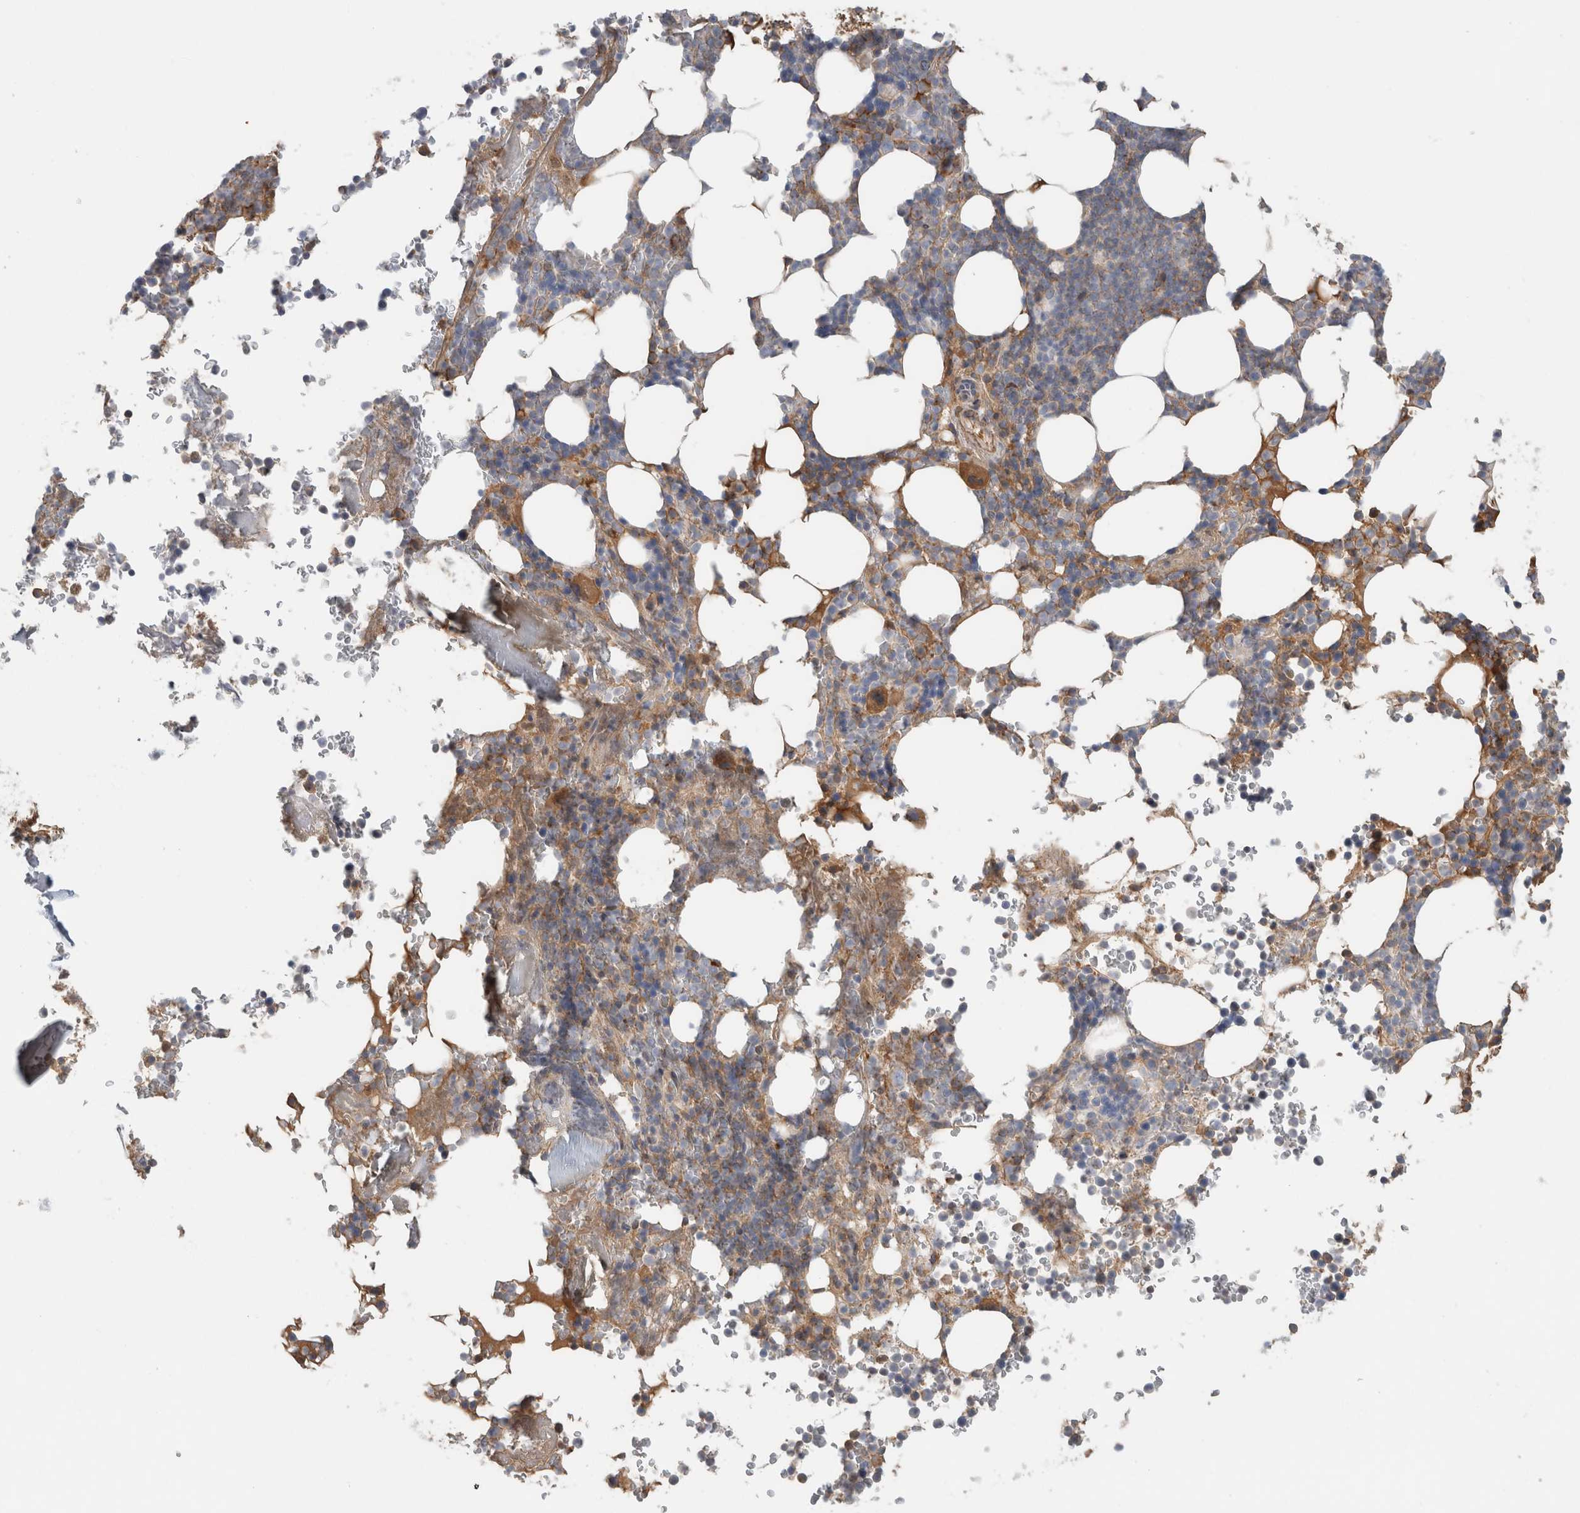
{"staining": {"intensity": "moderate", "quantity": "<25%", "location": "cytoplasmic/membranous"}, "tissue": "bone marrow", "cell_type": "Hematopoietic cells", "image_type": "normal", "snomed": [{"axis": "morphology", "description": "Normal tissue, NOS"}, {"axis": "topography", "description": "Bone marrow"}], "caption": "Bone marrow stained with DAB (3,3'-diaminobenzidine) immunohistochemistry shows low levels of moderate cytoplasmic/membranous positivity in approximately <25% of hematopoietic cells. (DAB IHC, brown staining for protein, blue staining for nuclei).", "gene": "CFI", "patient": {"sex": "male", "age": 58}}